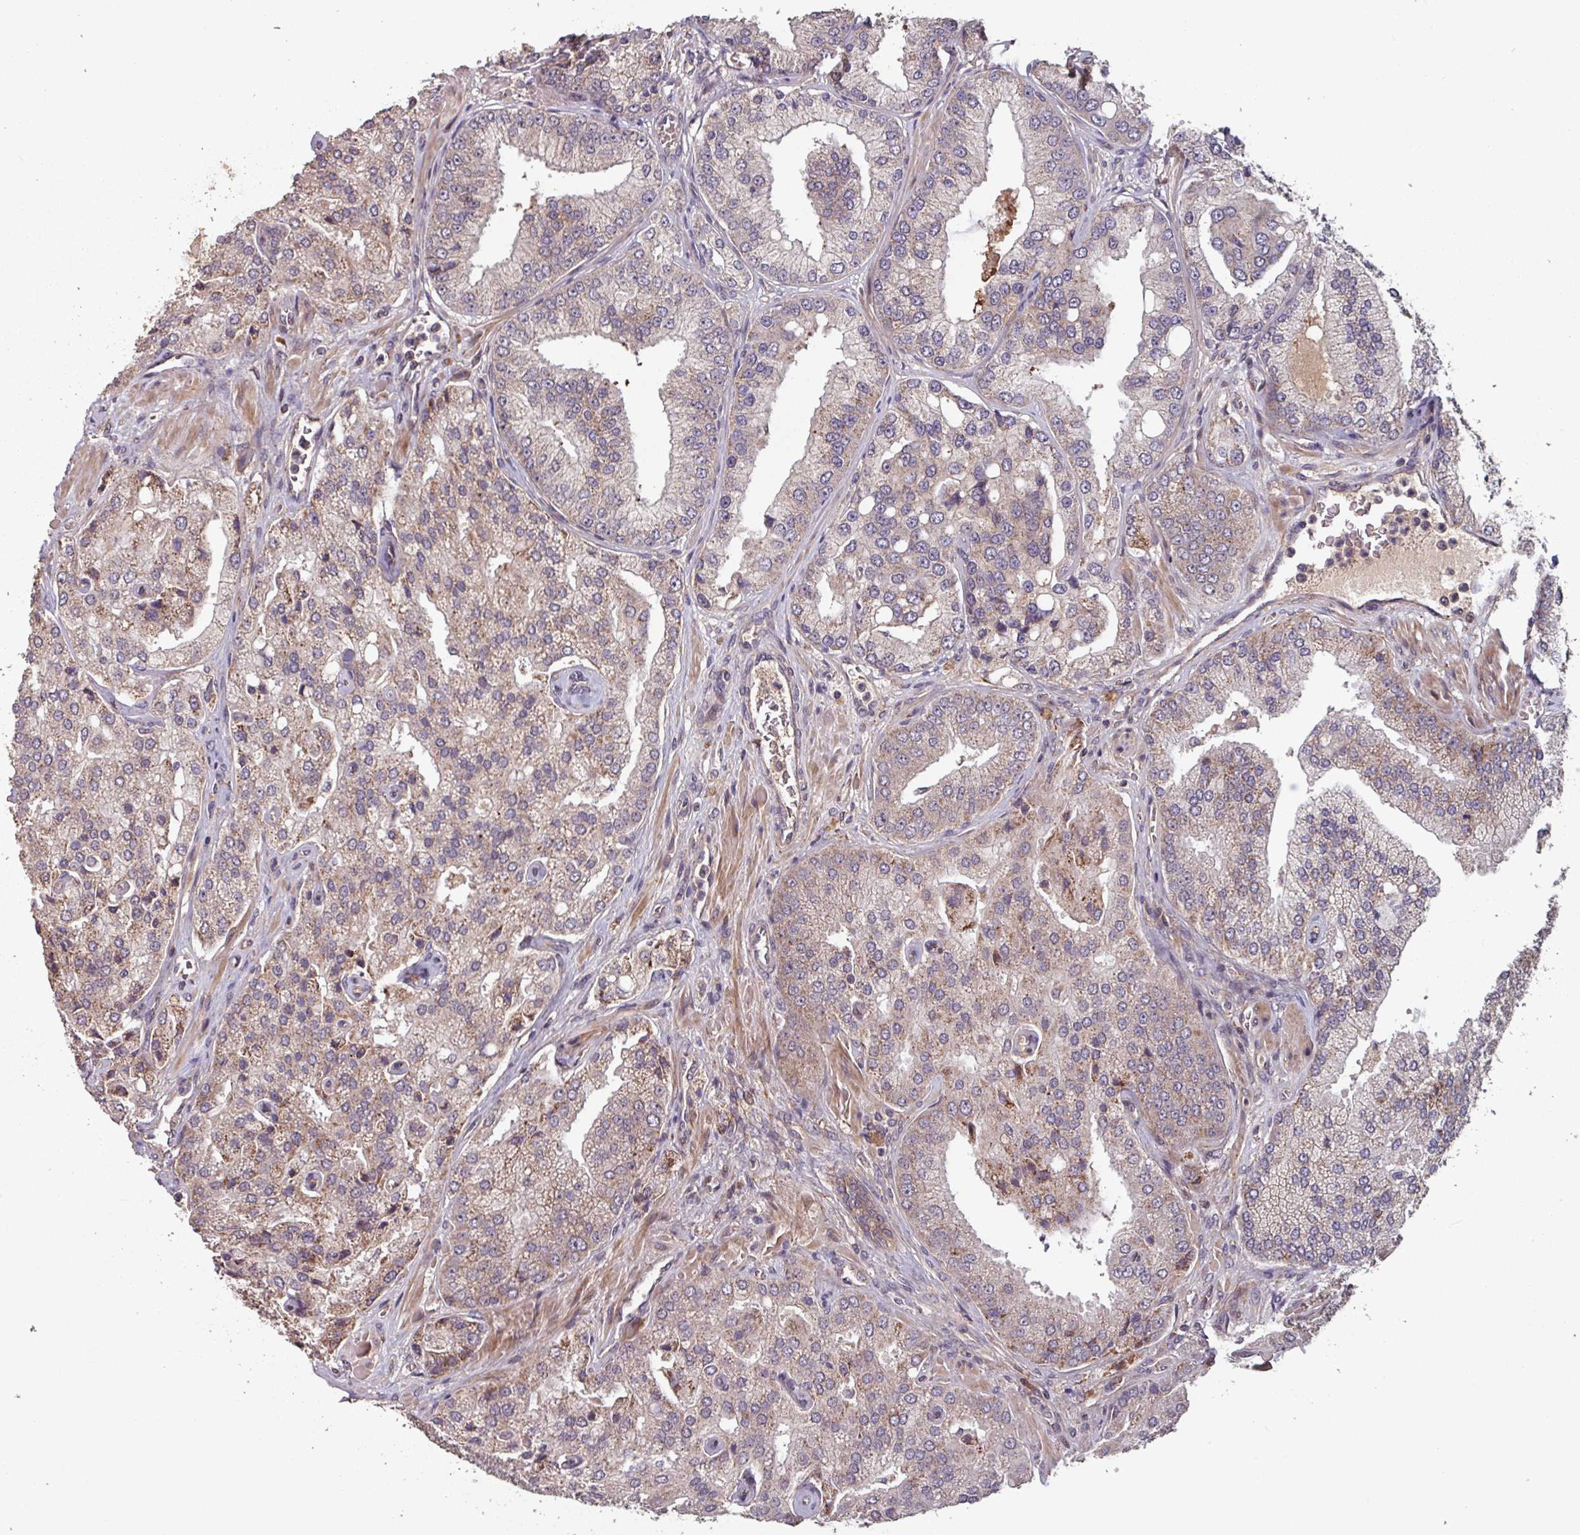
{"staining": {"intensity": "moderate", "quantity": "25%-75%", "location": "cytoplasmic/membranous"}, "tissue": "prostate cancer", "cell_type": "Tumor cells", "image_type": "cancer", "snomed": [{"axis": "morphology", "description": "Adenocarcinoma, High grade"}, {"axis": "topography", "description": "Prostate"}], "caption": "IHC (DAB) staining of human high-grade adenocarcinoma (prostate) exhibits moderate cytoplasmic/membranous protein expression in approximately 25%-75% of tumor cells. (IHC, brightfield microscopy, high magnification).", "gene": "TMEM88", "patient": {"sex": "male", "age": 68}}